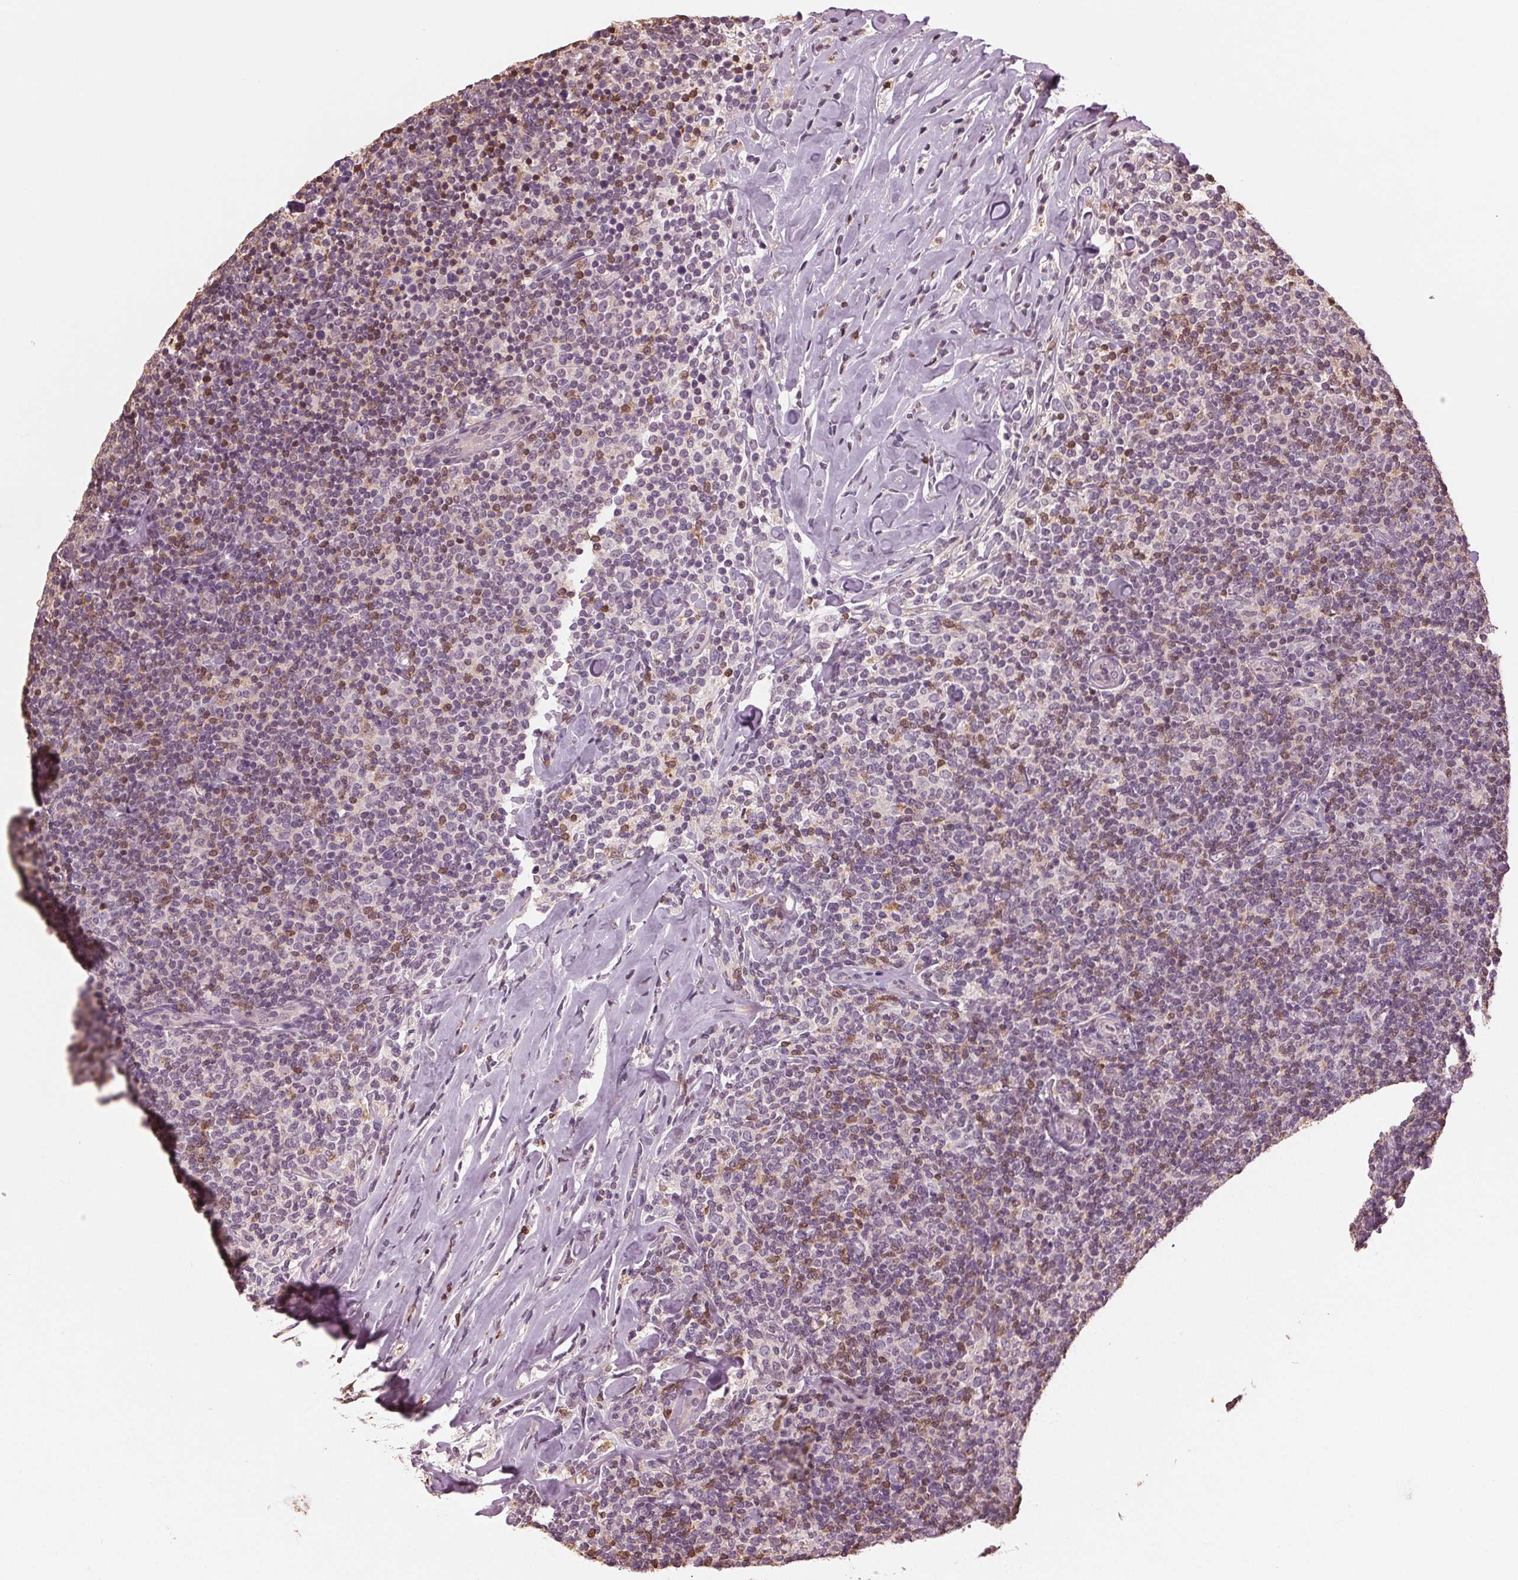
{"staining": {"intensity": "negative", "quantity": "none", "location": "none"}, "tissue": "lymphoma", "cell_type": "Tumor cells", "image_type": "cancer", "snomed": [{"axis": "morphology", "description": "Malignant lymphoma, non-Hodgkin's type, Low grade"}, {"axis": "topography", "description": "Lymph node"}], "caption": "DAB immunohistochemical staining of low-grade malignant lymphoma, non-Hodgkin's type reveals no significant staining in tumor cells.", "gene": "BTLA", "patient": {"sex": "female", "age": 56}}